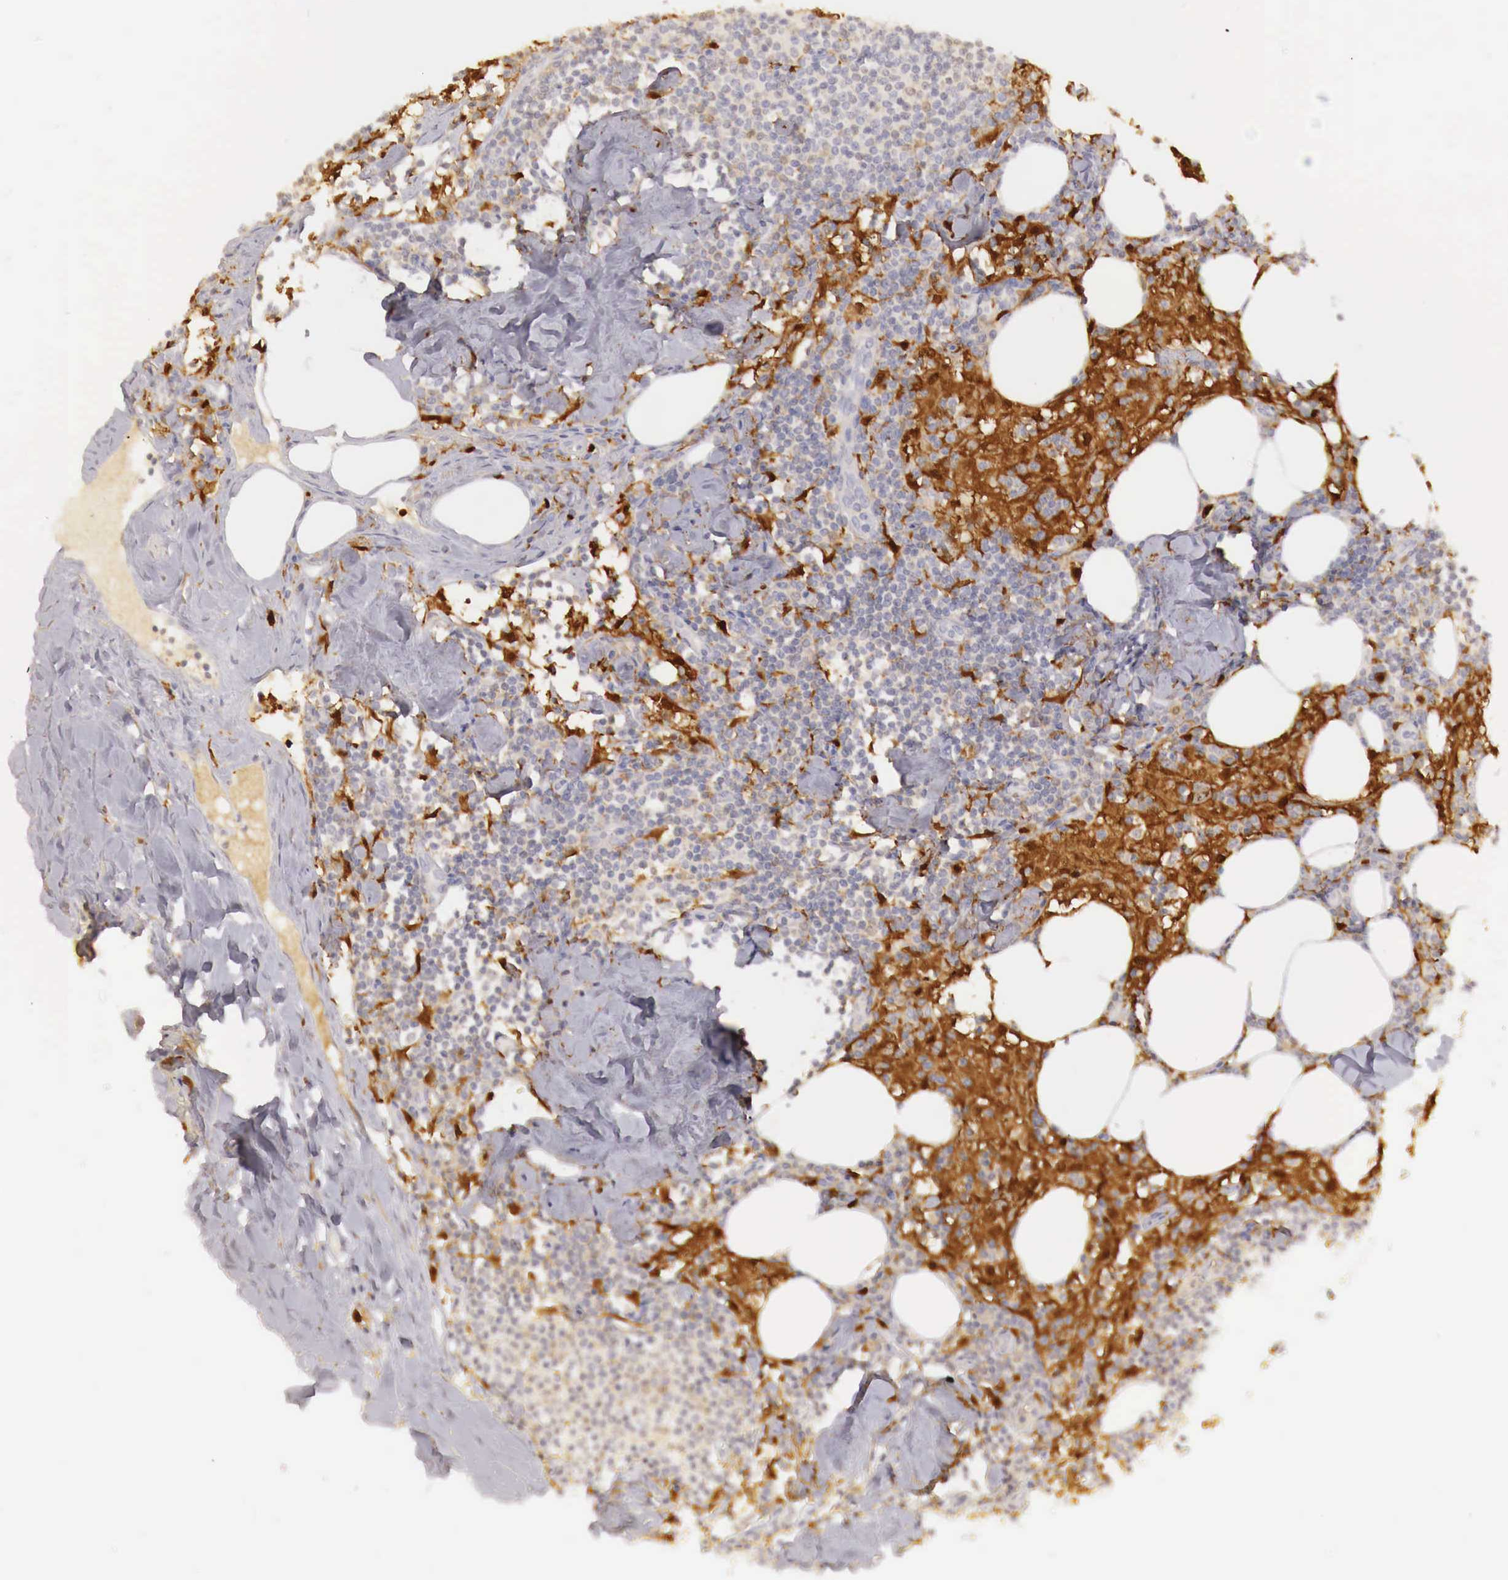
{"staining": {"intensity": "moderate", "quantity": "<25%", "location": "cytoplasmic/membranous"}, "tissue": "lymph node", "cell_type": "Germinal center cells", "image_type": "normal", "snomed": [{"axis": "morphology", "description": "Normal tissue, NOS"}, {"axis": "topography", "description": "Lymph node"}], "caption": "Lymph node stained with DAB (3,3'-diaminobenzidine) IHC reveals low levels of moderate cytoplasmic/membranous staining in approximately <25% of germinal center cells. The protein is stained brown, and the nuclei are stained in blue (DAB IHC with brightfield microscopy, high magnification).", "gene": "RENBP", "patient": {"sex": "male", "age": 67}}